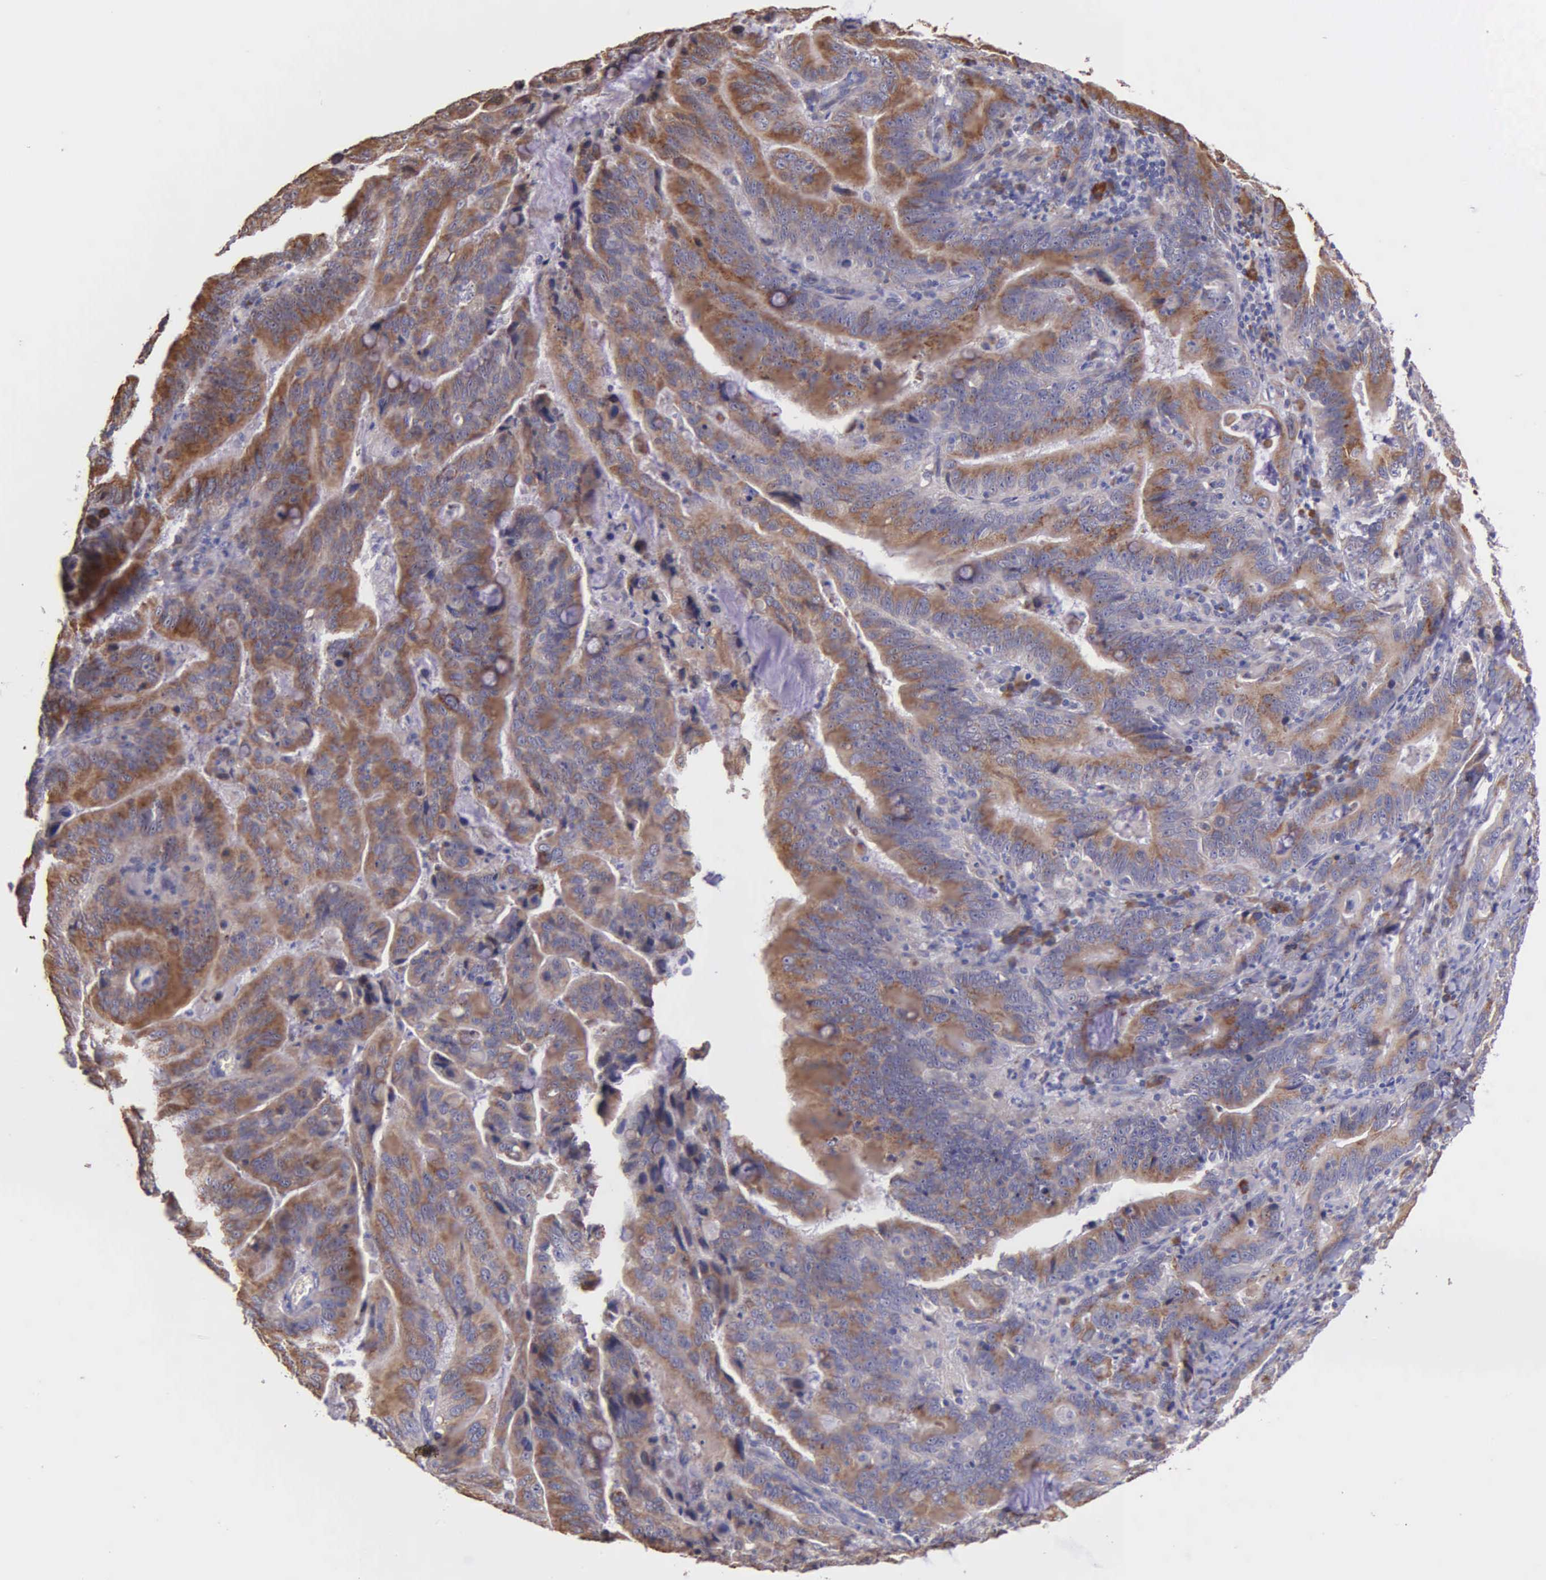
{"staining": {"intensity": "moderate", "quantity": ">75%", "location": "cytoplasmic/membranous"}, "tissue": "stomach cancer", "cell_type": "Tumor cells", "image_type": "cancer", "snomed": [{"axis": "morphology", "description": "Adenocarcinoma, NOS"}, {"axis": "topography", "description": "Stomach, upper"}], "caption": "Human stomach adenocarcinoma stained with a protein marker exhibits moderate staining in tumor cells.", "gene": "ZC3H12B", "patient": {"sex": "male", "age": 63}}